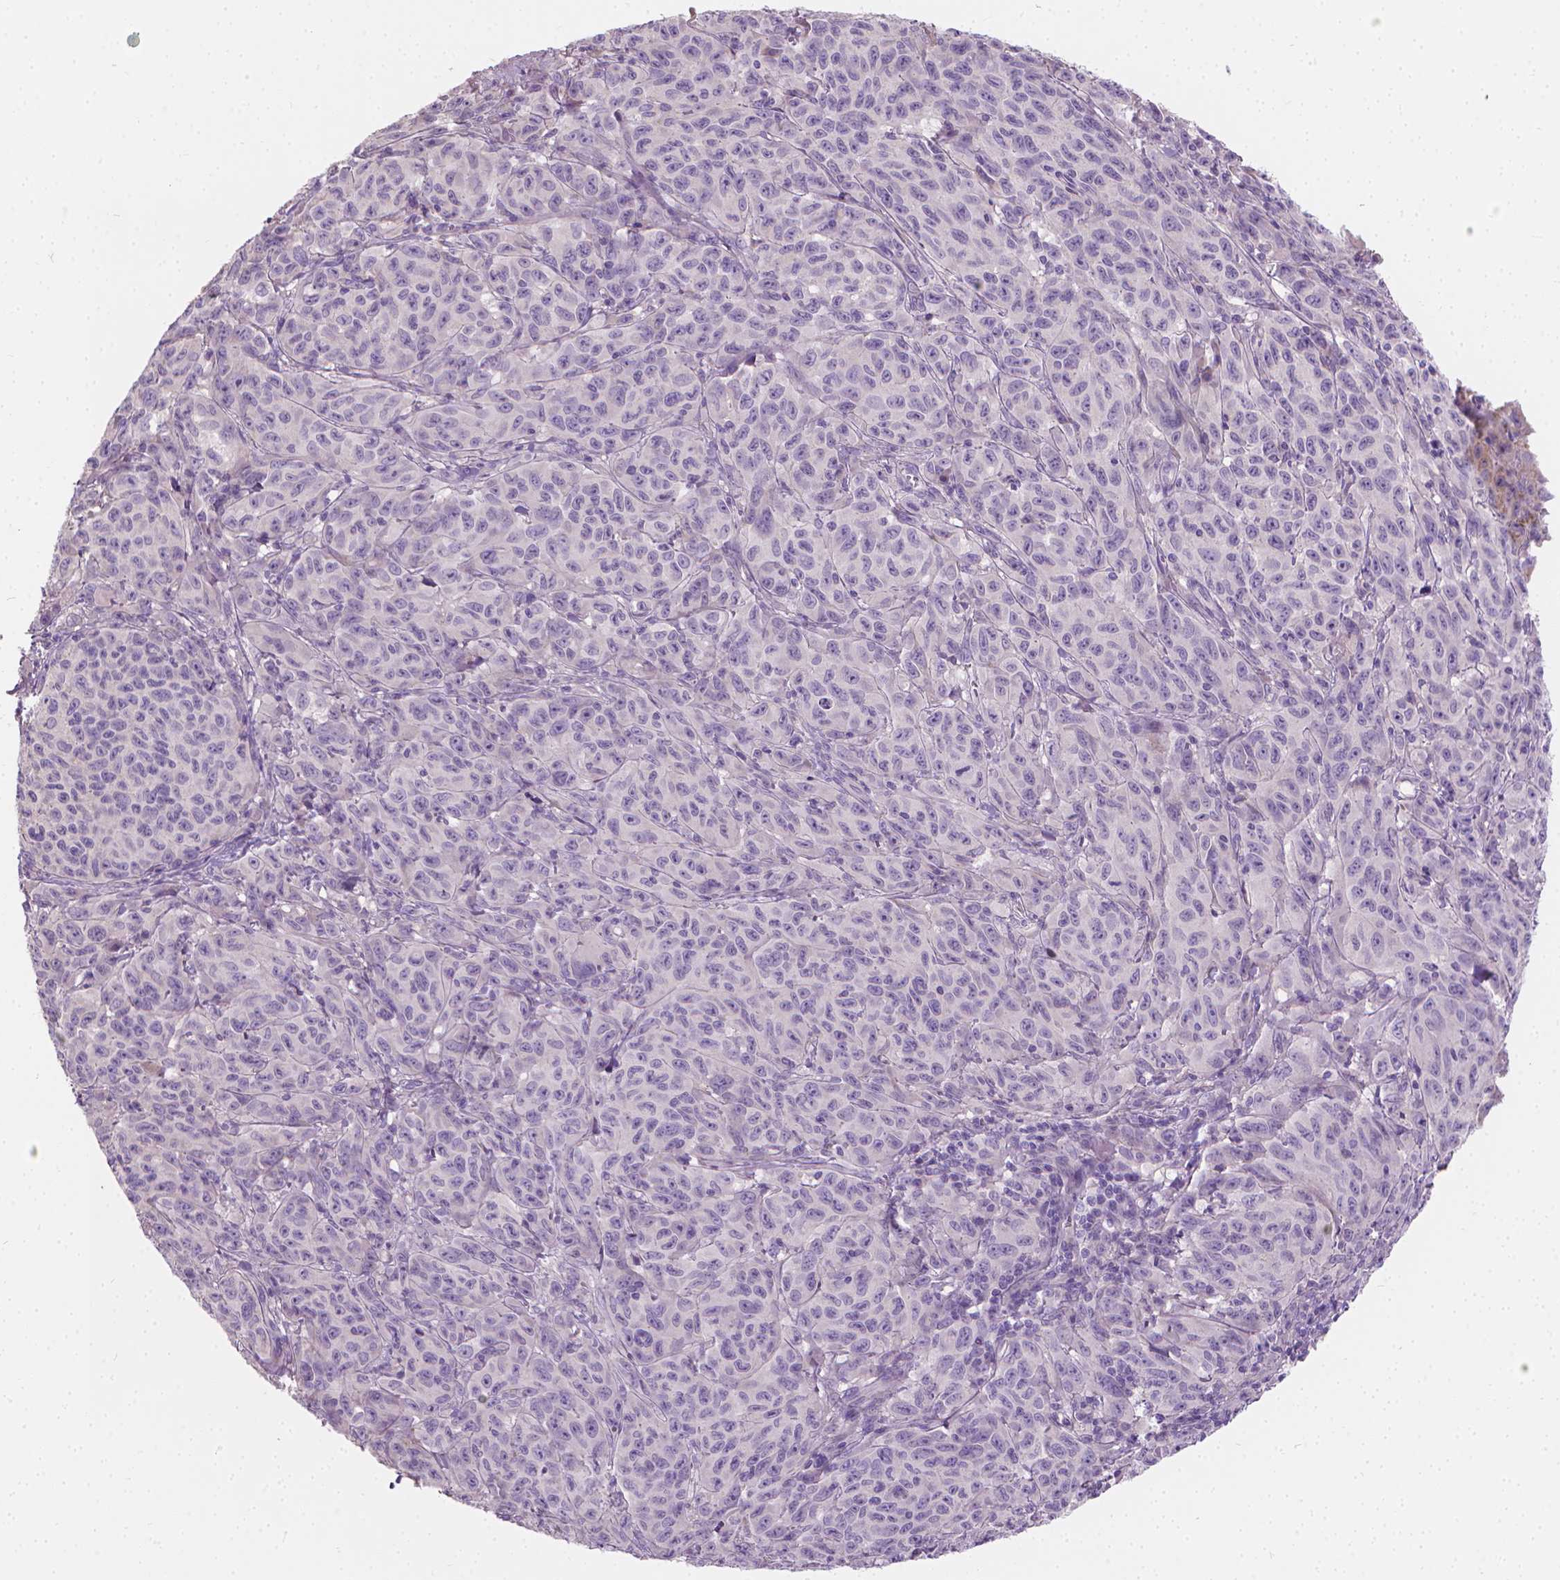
{"staining": {"intensity": "negative", "quantity": "none", "location": "none"}, "tissue": "melanoma", "cell_type": "Tumor cells", "image_type": "cancer", "snomed": [{"axis": "morphology", "description": "Malignant melanoma, NOS"}, {"axis": "topography", "description": "Vulva, labia, clitoris and Bartholin´s gland, NO"}], "caption": "Immunohistochemistry histopathology image of neoplastic tissue: malignant melanoma stained with DAB (3,3'-diaminobenzidine) exhibits no significant protein positivity in tumor cells. Nuclei are stained in blue.", "gene": "CABCOCO1", "patient": {"sex": "female", "age": 75}}